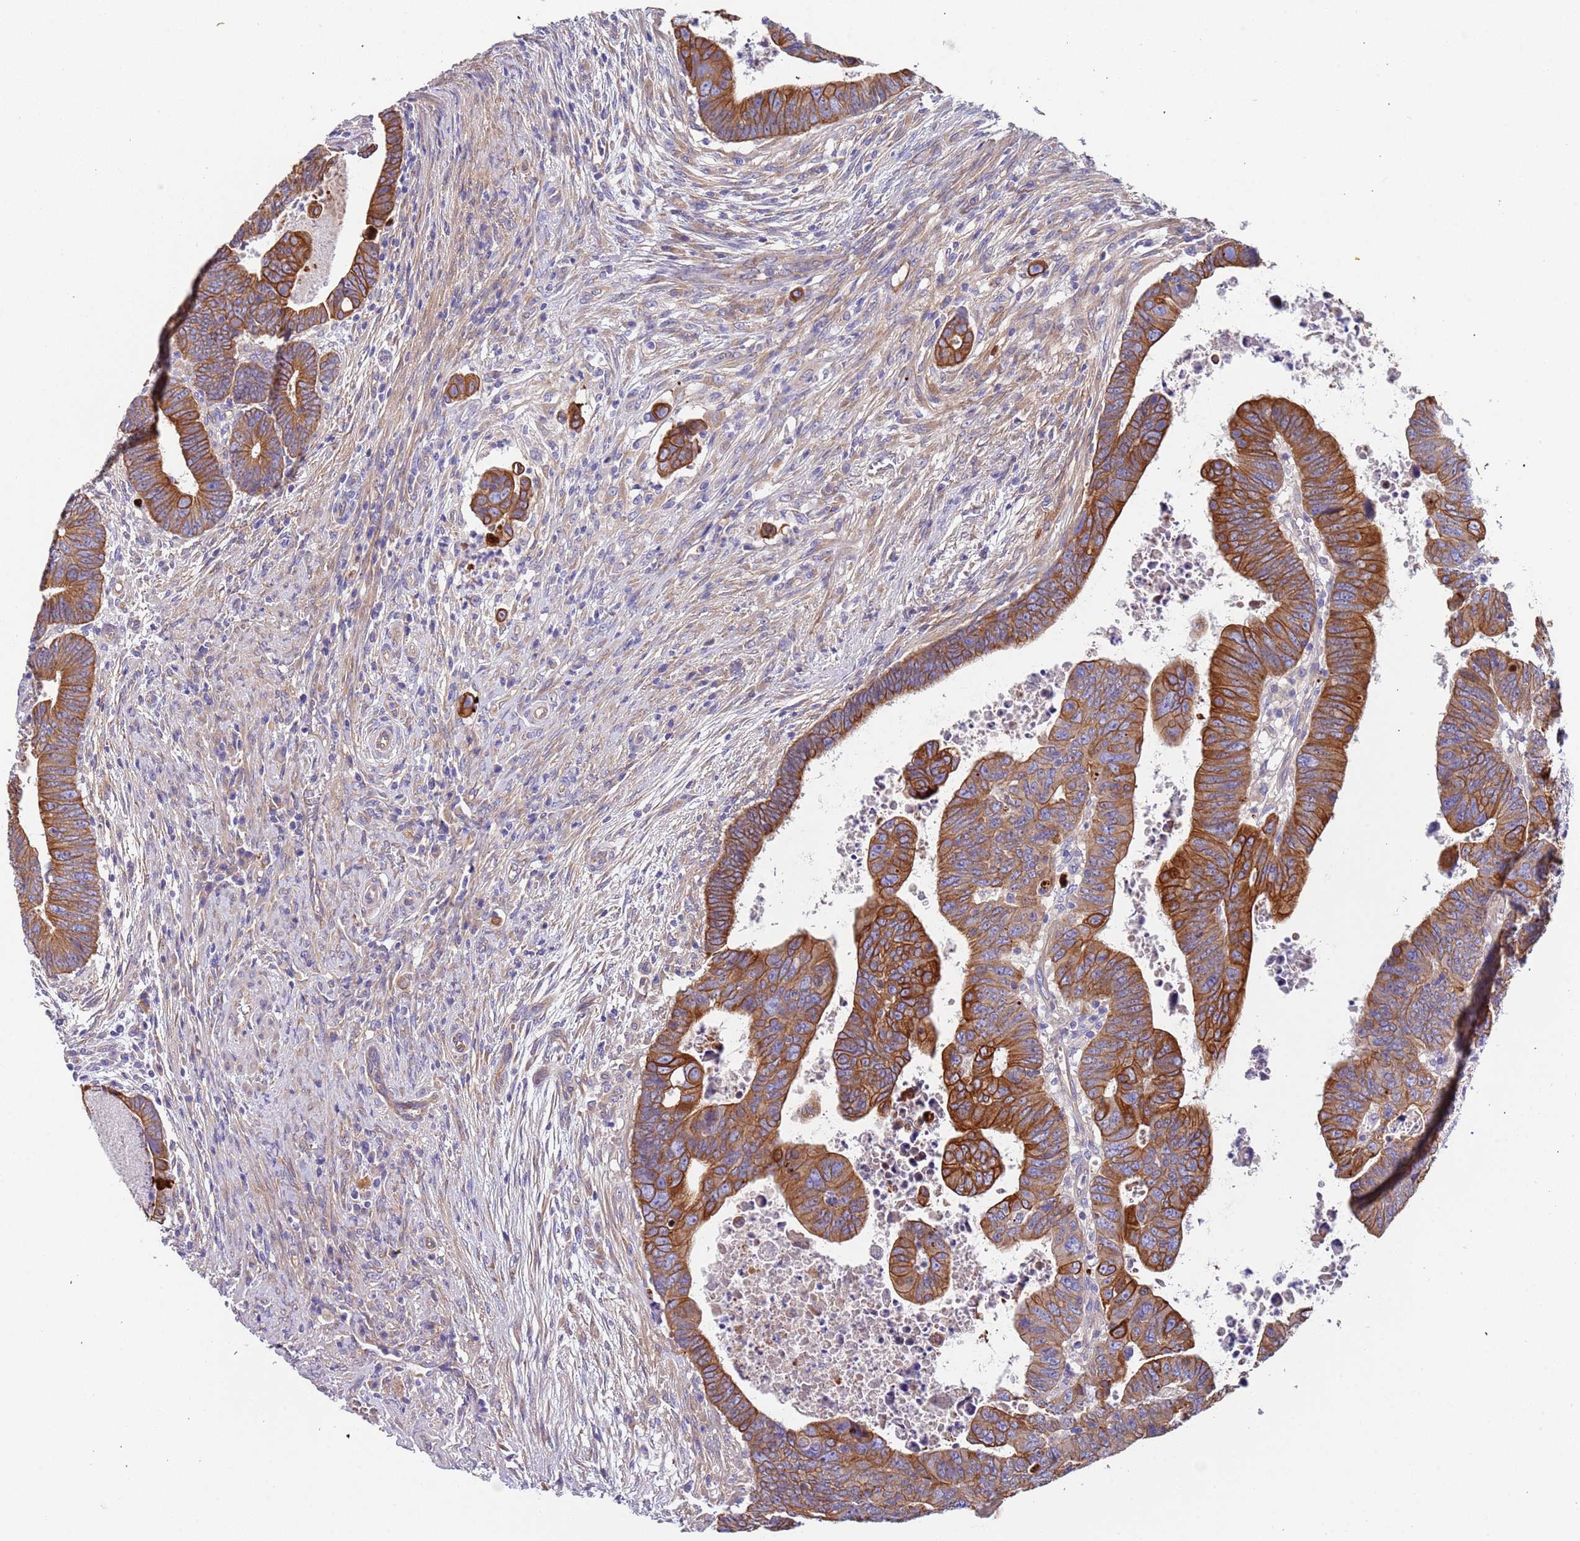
{"staining": {"intensity": "strong", "quantity": ">75%", "location": "cytoplasmic/membranous"}, "tissue": "colorectal cancer", "cell_type": "Tumor cells", "image_type": "cancer", "snomed": [{"axis": "morphology", "description": "Normal tissue, NOS"}, {"axis": "morphology", "description": "Adenocarcinoma, NOS"}, {"axis": "topography", "description": "Rectum"}], "caption": "Tumor cells reveal strong cytoplasmic/membranous staining in about >75% of cells in adenocarcinoma (colorectal). The protein is shown in brown color, while the nuclei are stained blue.", "gene": "LAMB4", "patient": {"sex": "female", "age": 65}}